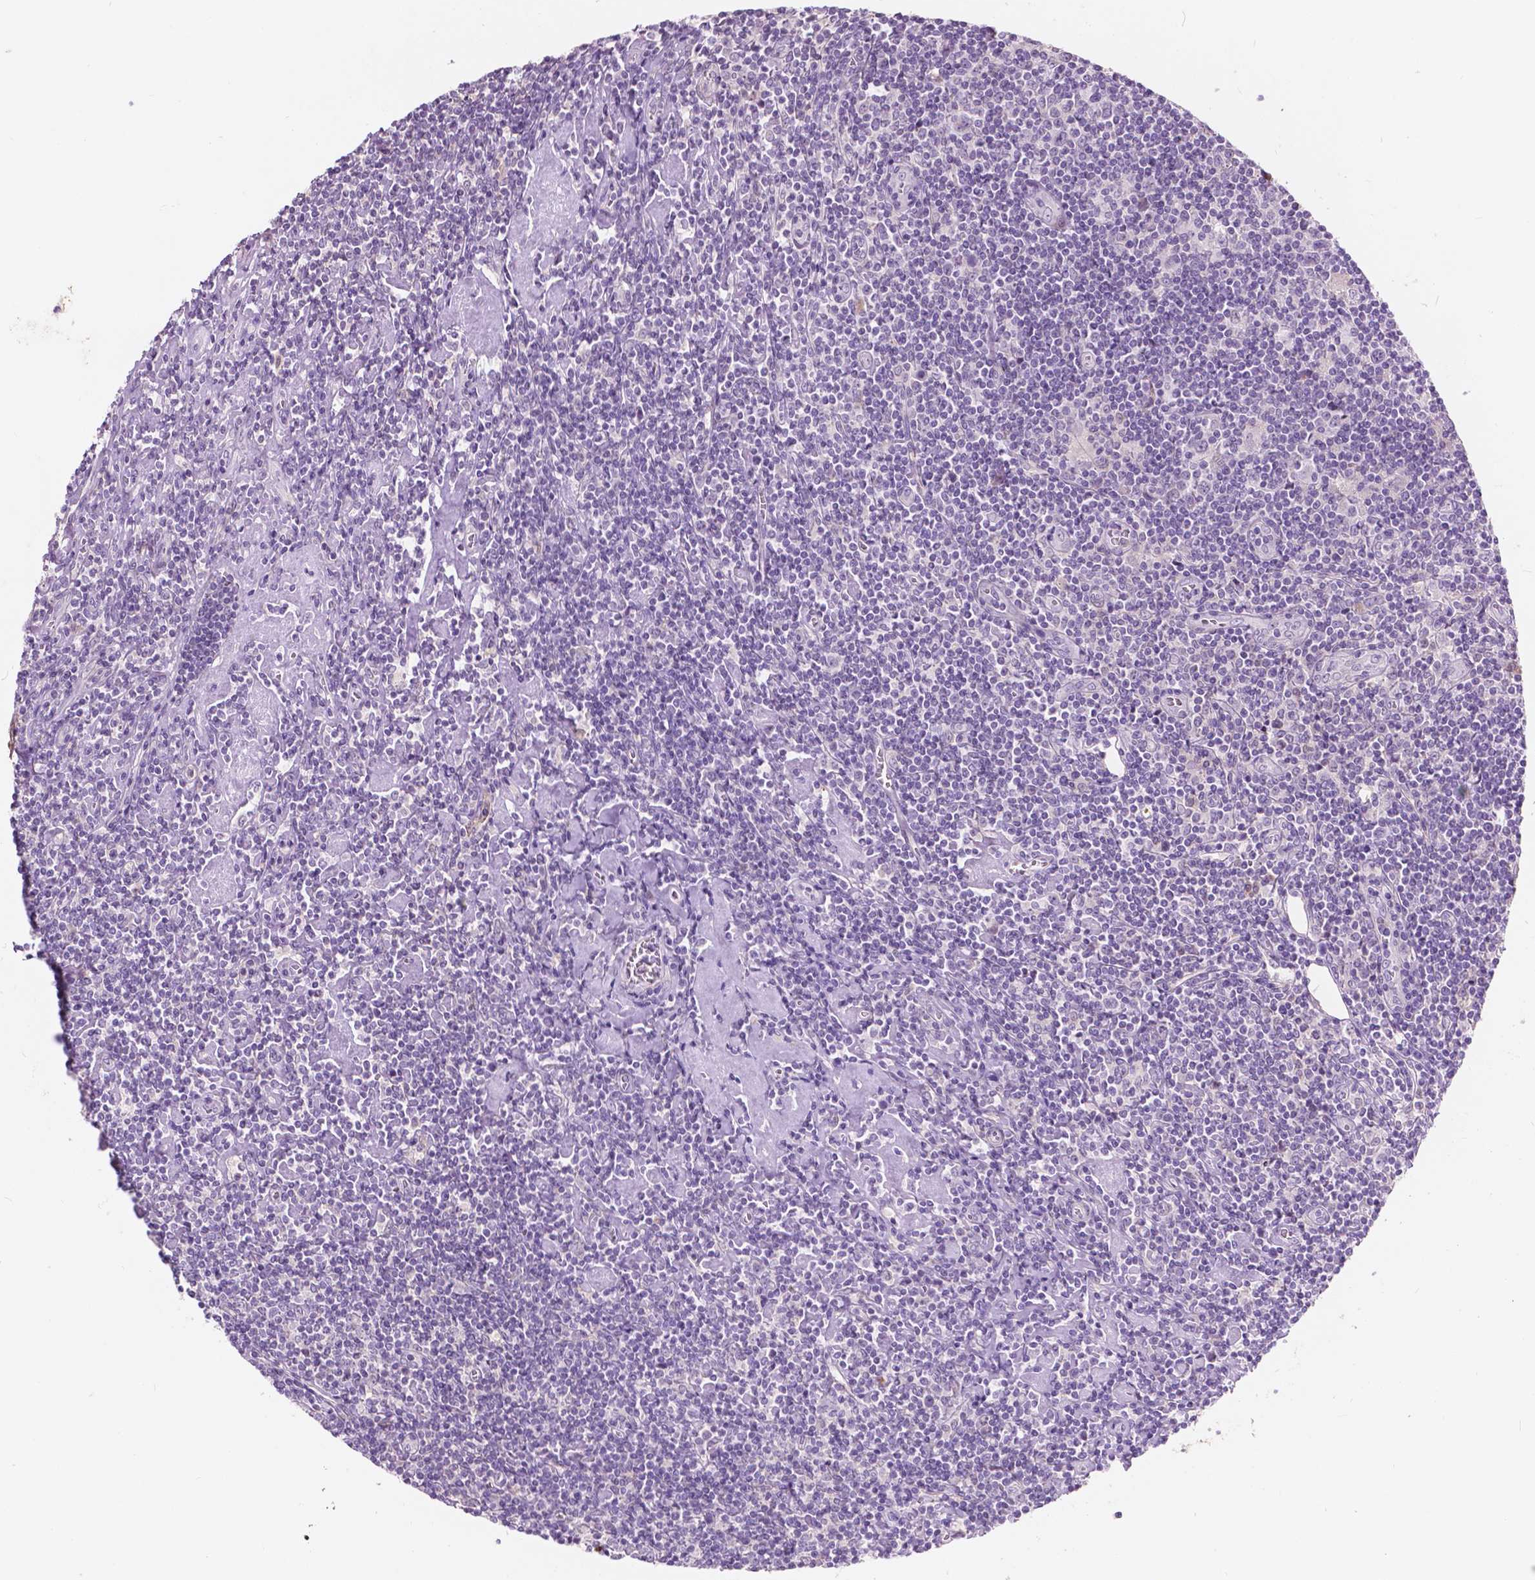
{"staining": {"intensity": "negative", "quantity": "none", "location": "none"}, "tissue": "lymphoma", "cell_type": "Tumor cells", "image_type": "cancer", "snomed": [{"axis": "morphology", "description": "Hodgkin's disease, NOS"}, {"axis": "topography", "description": "Lymph node"}], "caption": "This is an IHC image of human lymphoma. There is no expression in tumor cells.", "gene": "GPR37", "patient": {"sex": "male", "age": 40}}